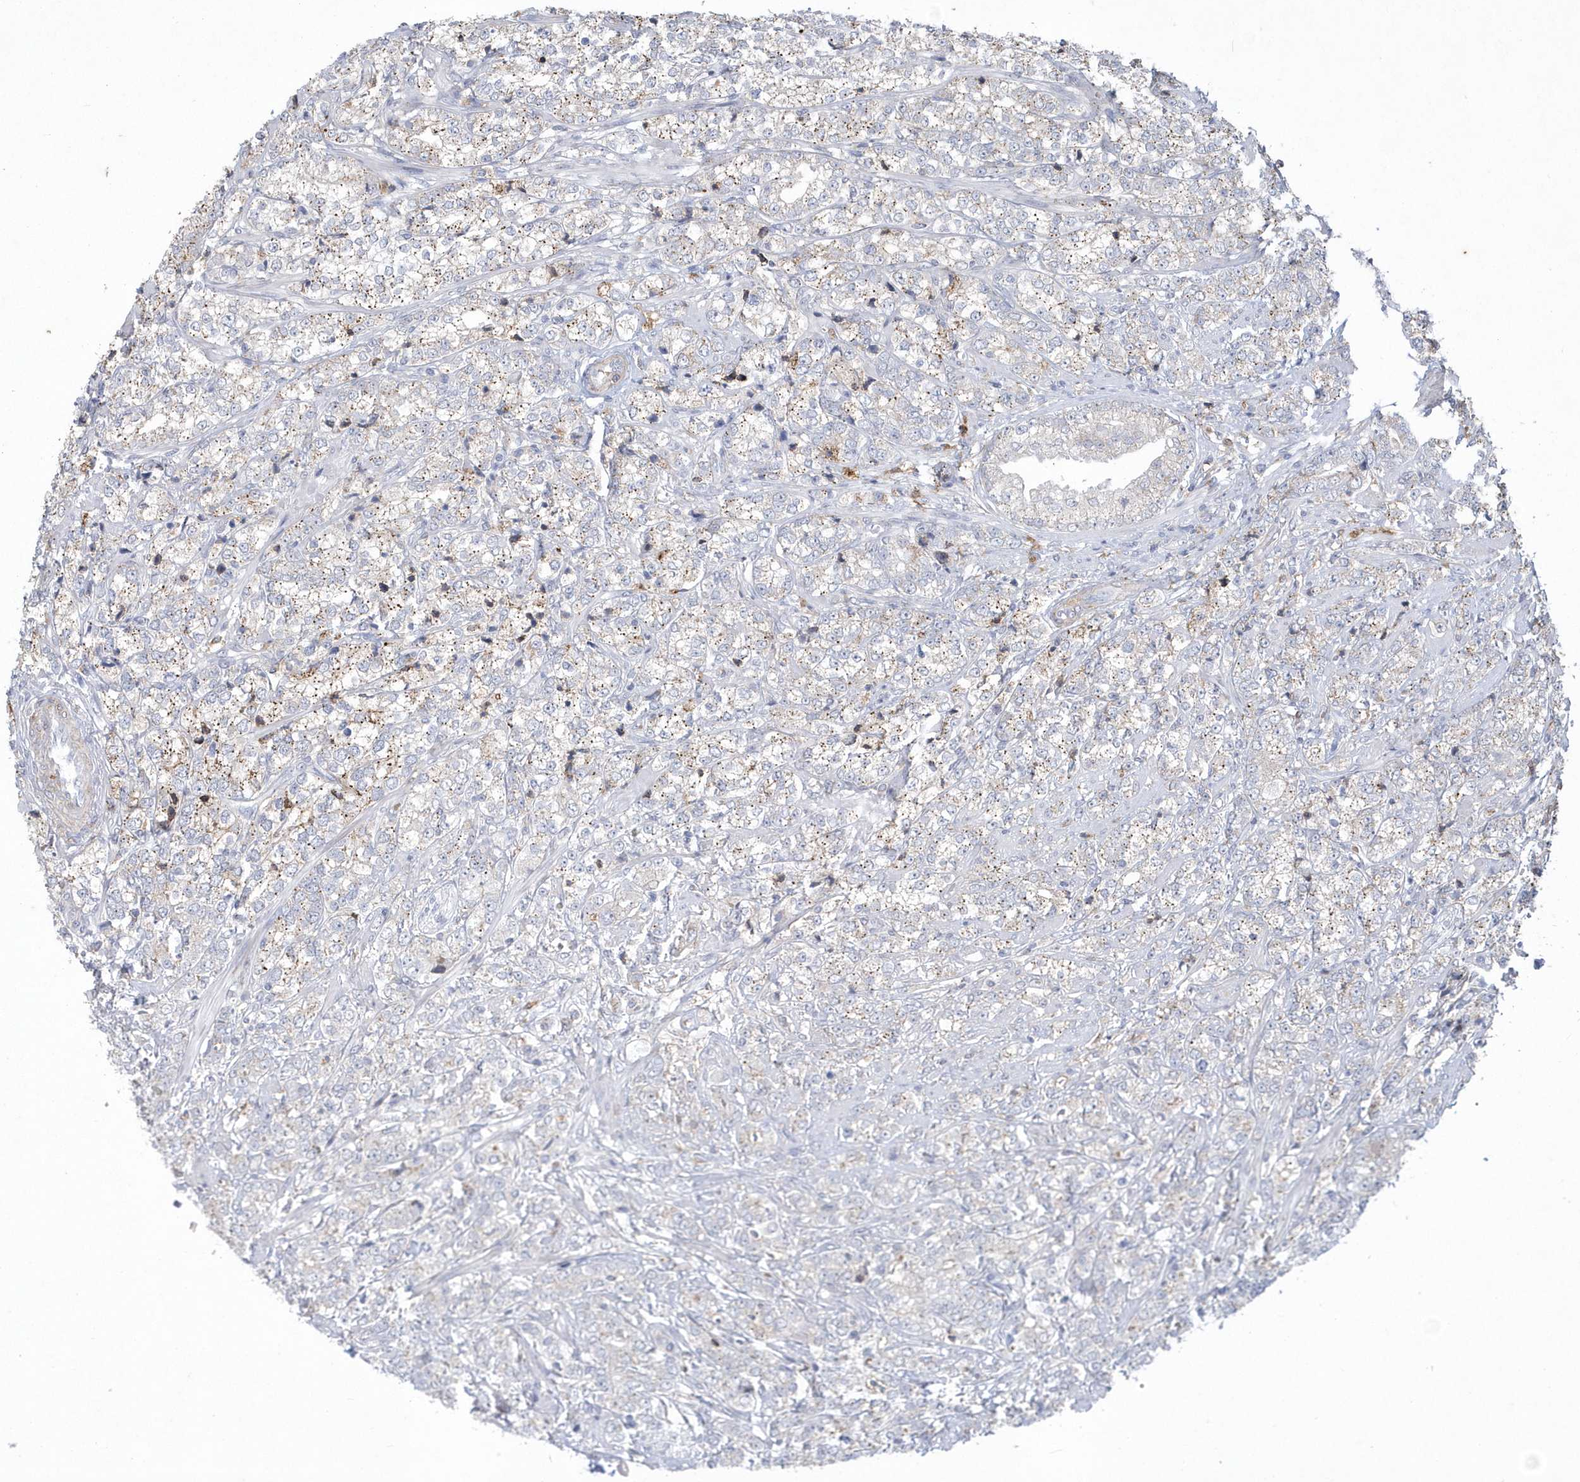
{"staining": {"intensity": "moderate", "quantity": "<25%", "location": "cytoplasmic/membranous"}, "tissue": "prostate cancer", "cell_type": "Tumor cells", "image_type": "cancer", "snomed": [{"axis": "morphology", "description": "Adenocarcinoma, High grade"}, {"axis": "topography", "description": "Prostate"}], "caption": "There is low levels of moderate cytoplasmic/membranous positivity in tumor cells of prostate cancer, as demonstrated by immunohistochemical staining (brown color).", "gene": "TSPEAR", "patient": {"sex": "male", "age": 69}}